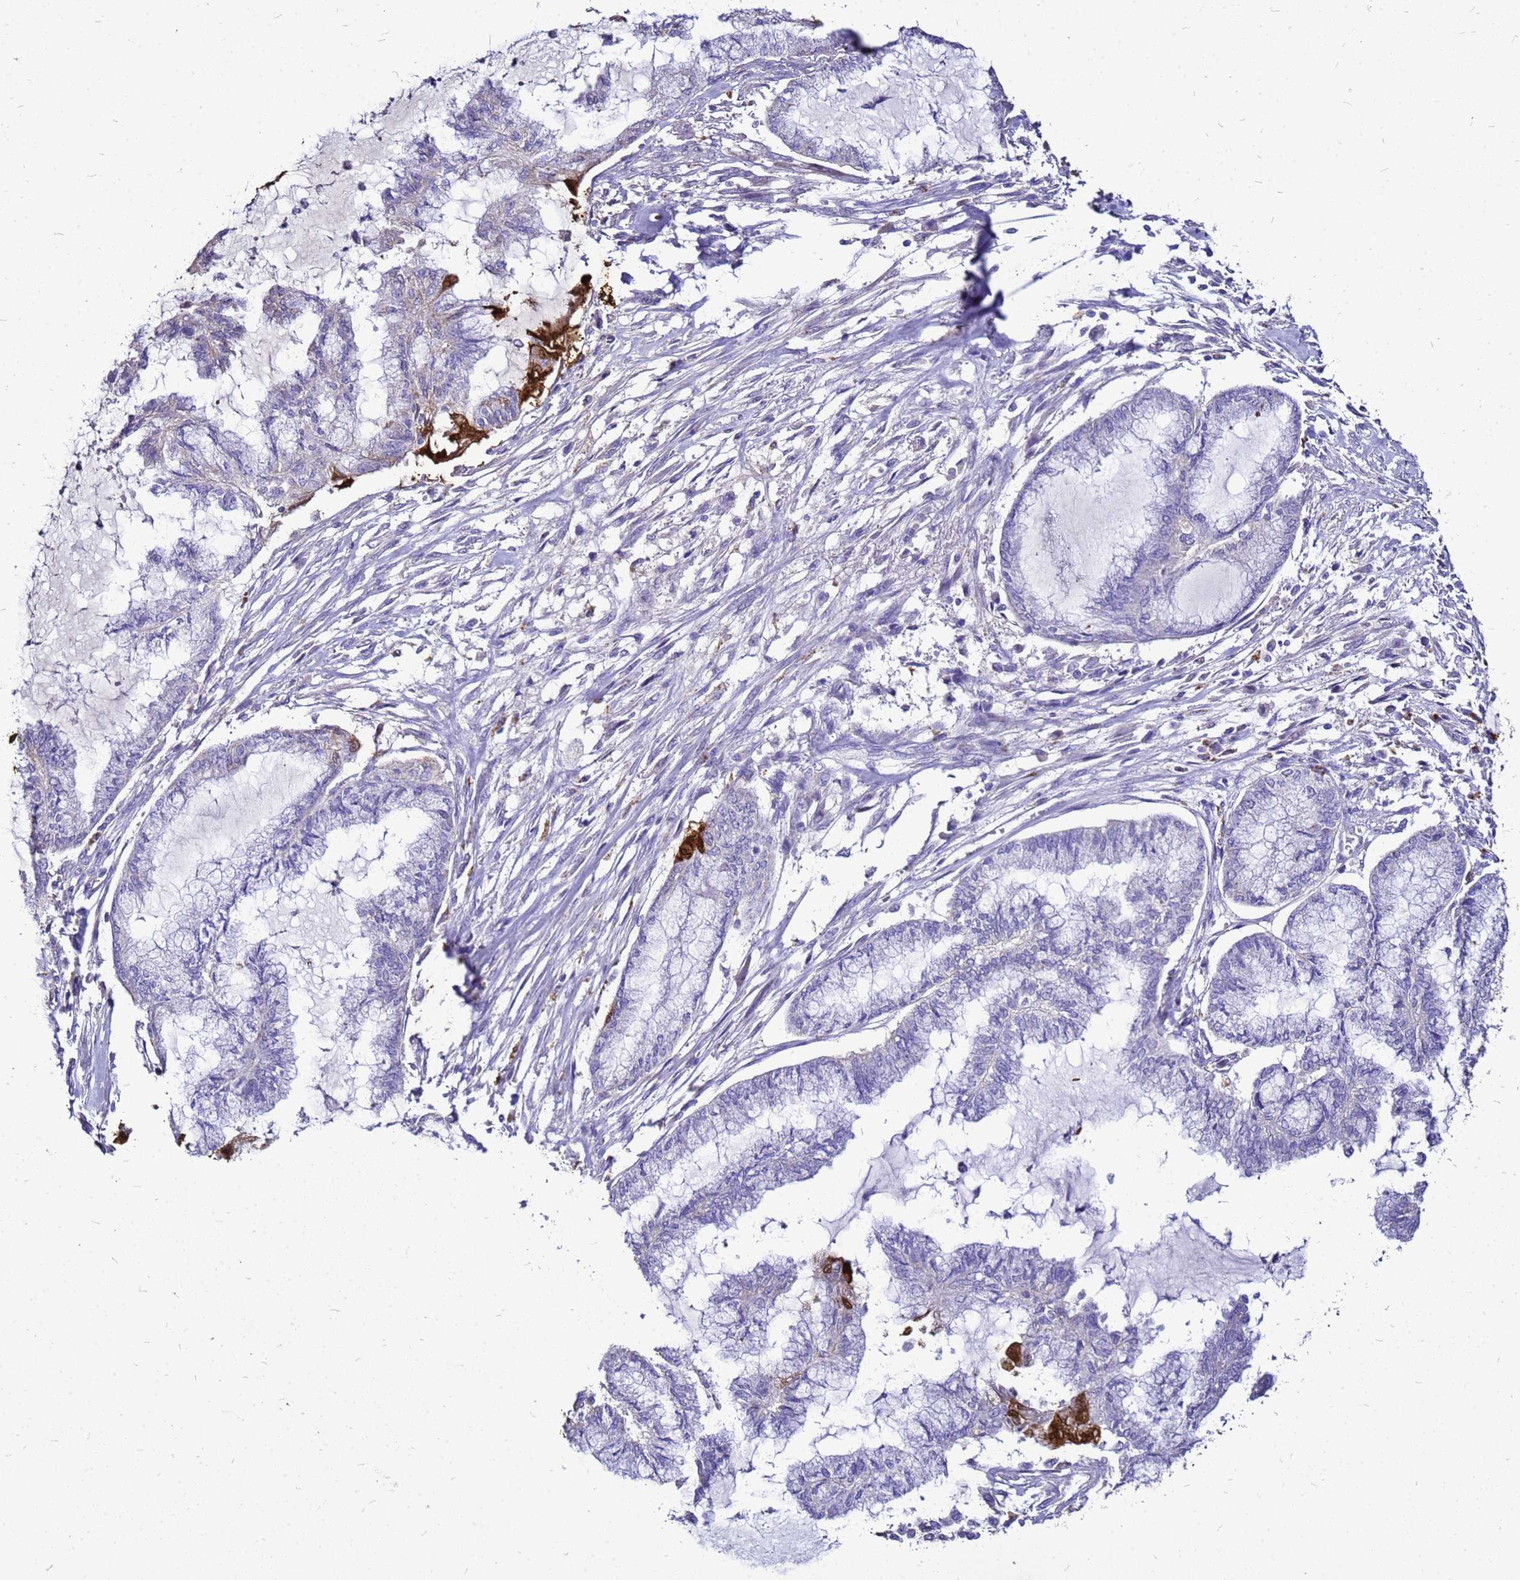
{"staining": {"intensity": "strong", "quantity": "<25%", "location": "cytoplasmic/membranous"}, "tissue": "endometrial cancer", "cell_type": "Tumor cells", "image_type": "cancer", "snomed": [{"axis": "morphology", "description": "Adenocarcinoma, NOS"}, {"axis": "topography", "description": "Endometrium"}], "caption": "Immunohistochemical staining of adenocarcinoma (endometrial) displays medium levels of strong cytoplasmic/membranous protein positivity in about <25% of tumor cells.", "gene": "S100A2", "patient": {"sex": "female", "age": 86}}